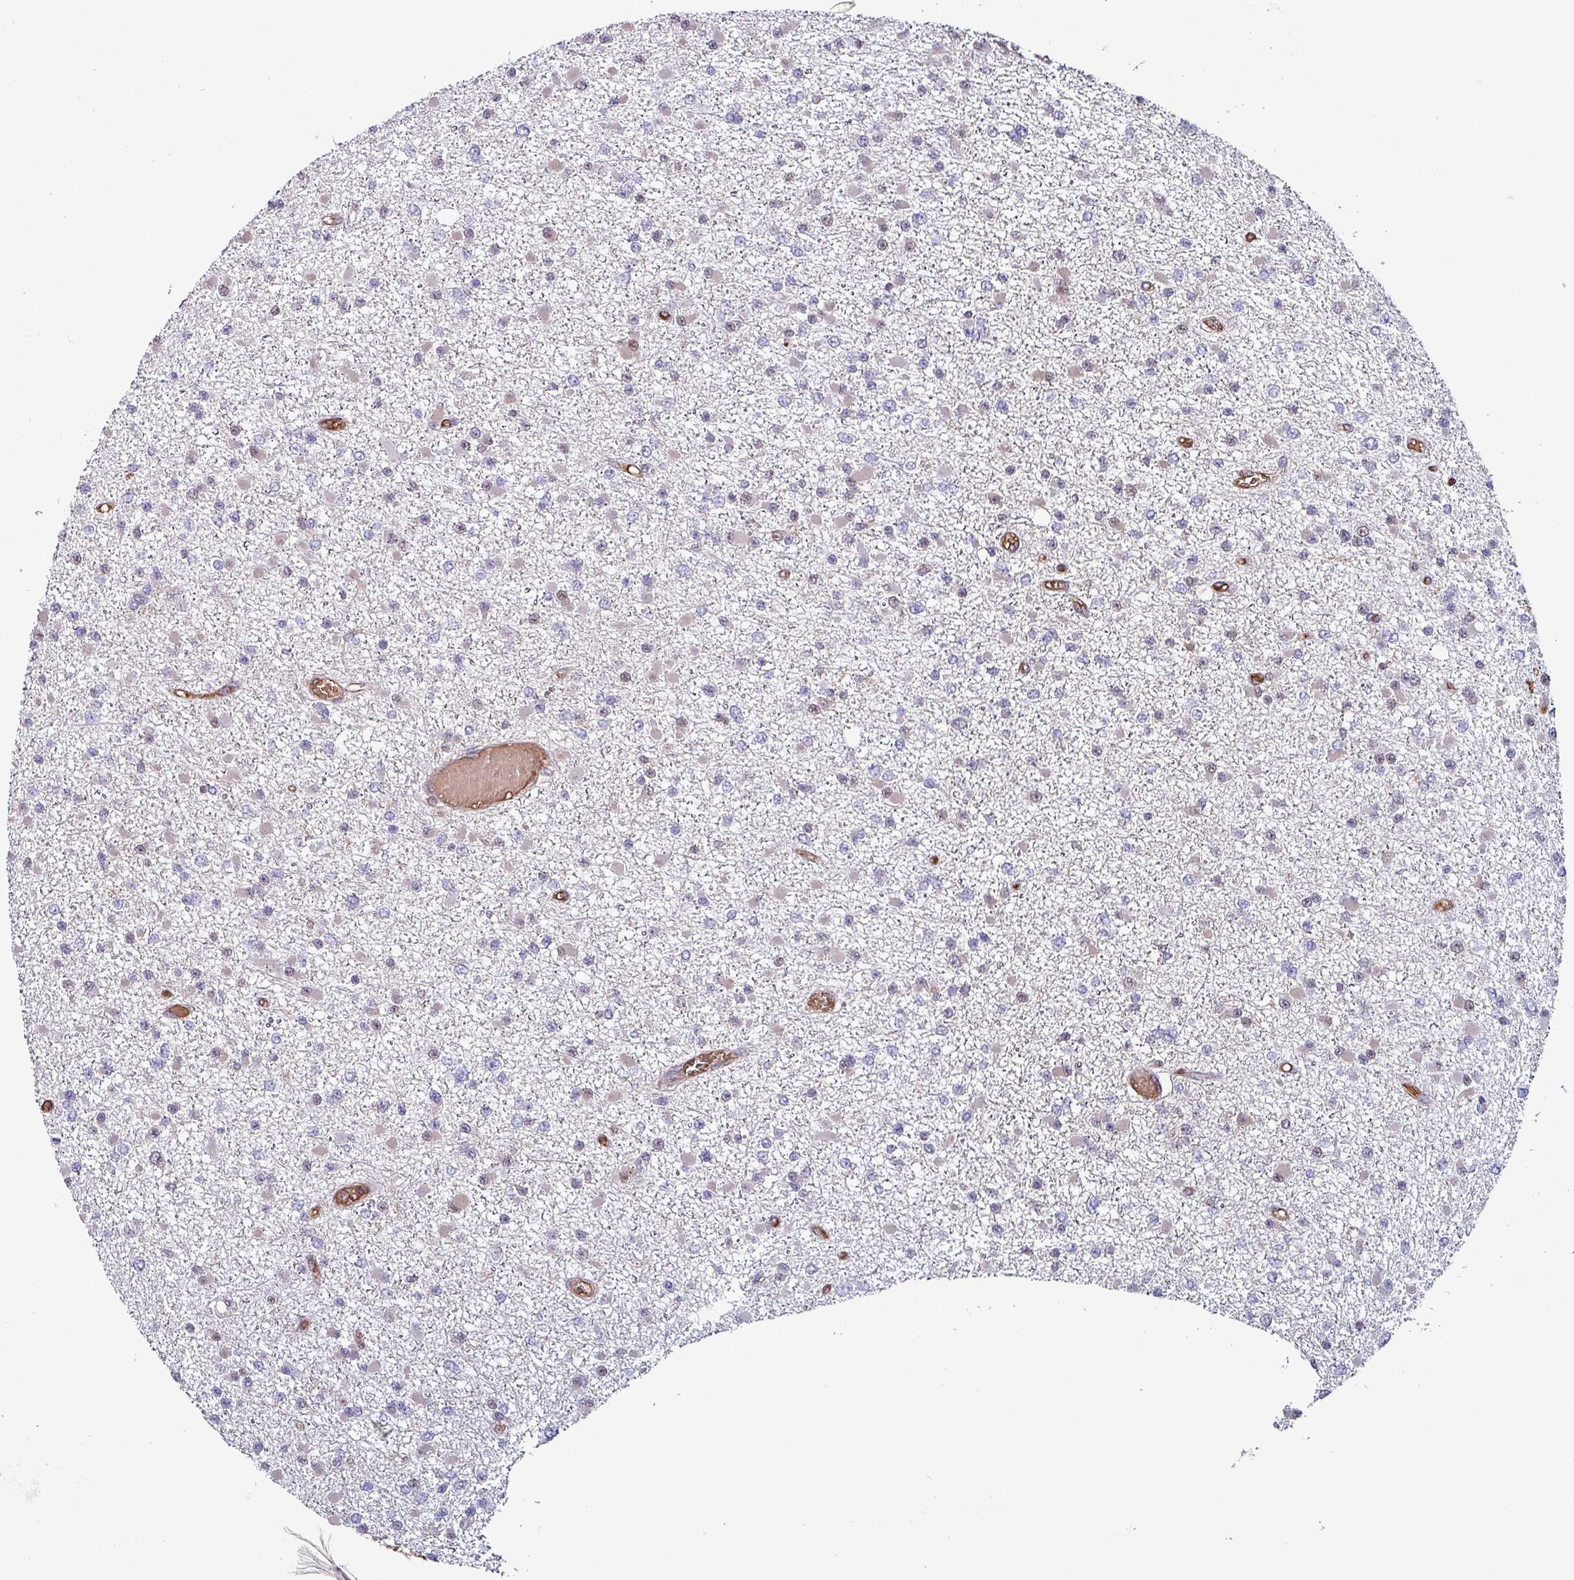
{"staining": {"intensity": "weak", "quantity": "<25%", "location": "nuclear"}, "tissue": "glioma", "cell_type": "Tumor cells", "image_type": "cancer", "snomed": [{"axis": "morphology", "description": "Glioma, malignant, Low grade"}, {"axis": "topography", "description": "Brain"}], "caption": "The micrograph exhibits no significant expression in tumor cells of glioma.", "gene": "PSMB8", "patient": {"sex": "female", "age": 22}}